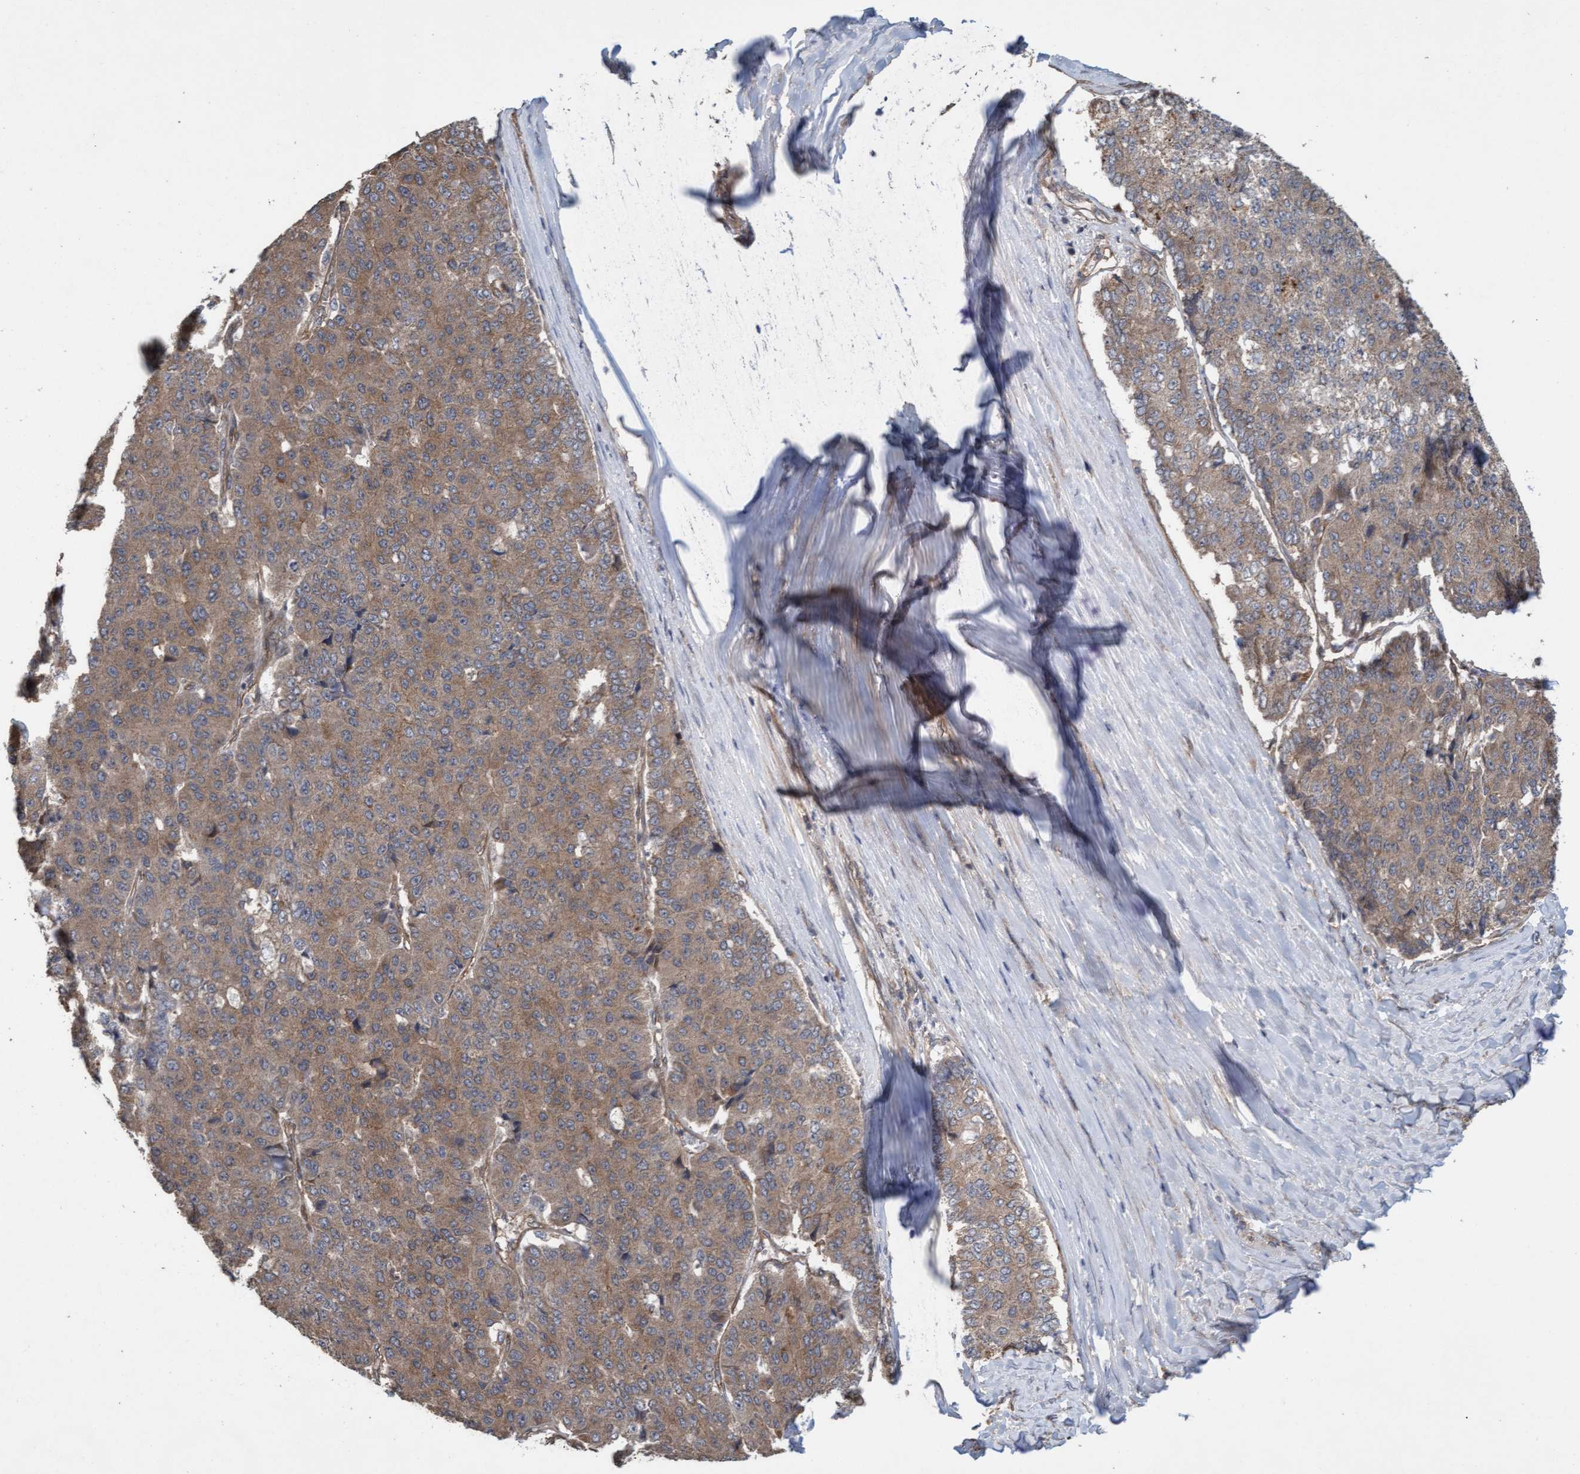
{"staining": {"intensity": "moderate", "quantity": ">75%", "location": "cytoplasmic/membranous"}, "tissue": "pancreatic cancer", "cell_type": "Tumor cells", "image_type": "cancer", "snomed": [{"axis": "morphology", "description": "Adenocarcinoma, NOS"}, {"axis": "topography", "description": "Pancreas"}], "caption": "The photomicrograph shows immunohistochemical staining of pancreatic cancer (adenocarcinoma). There is moderate cytoplasmic/membranous staining is appreciated in approximately >75% of tumor cells.", "gene": "CDC42EP4", "patient": {"sex": "male", "age": 50}}